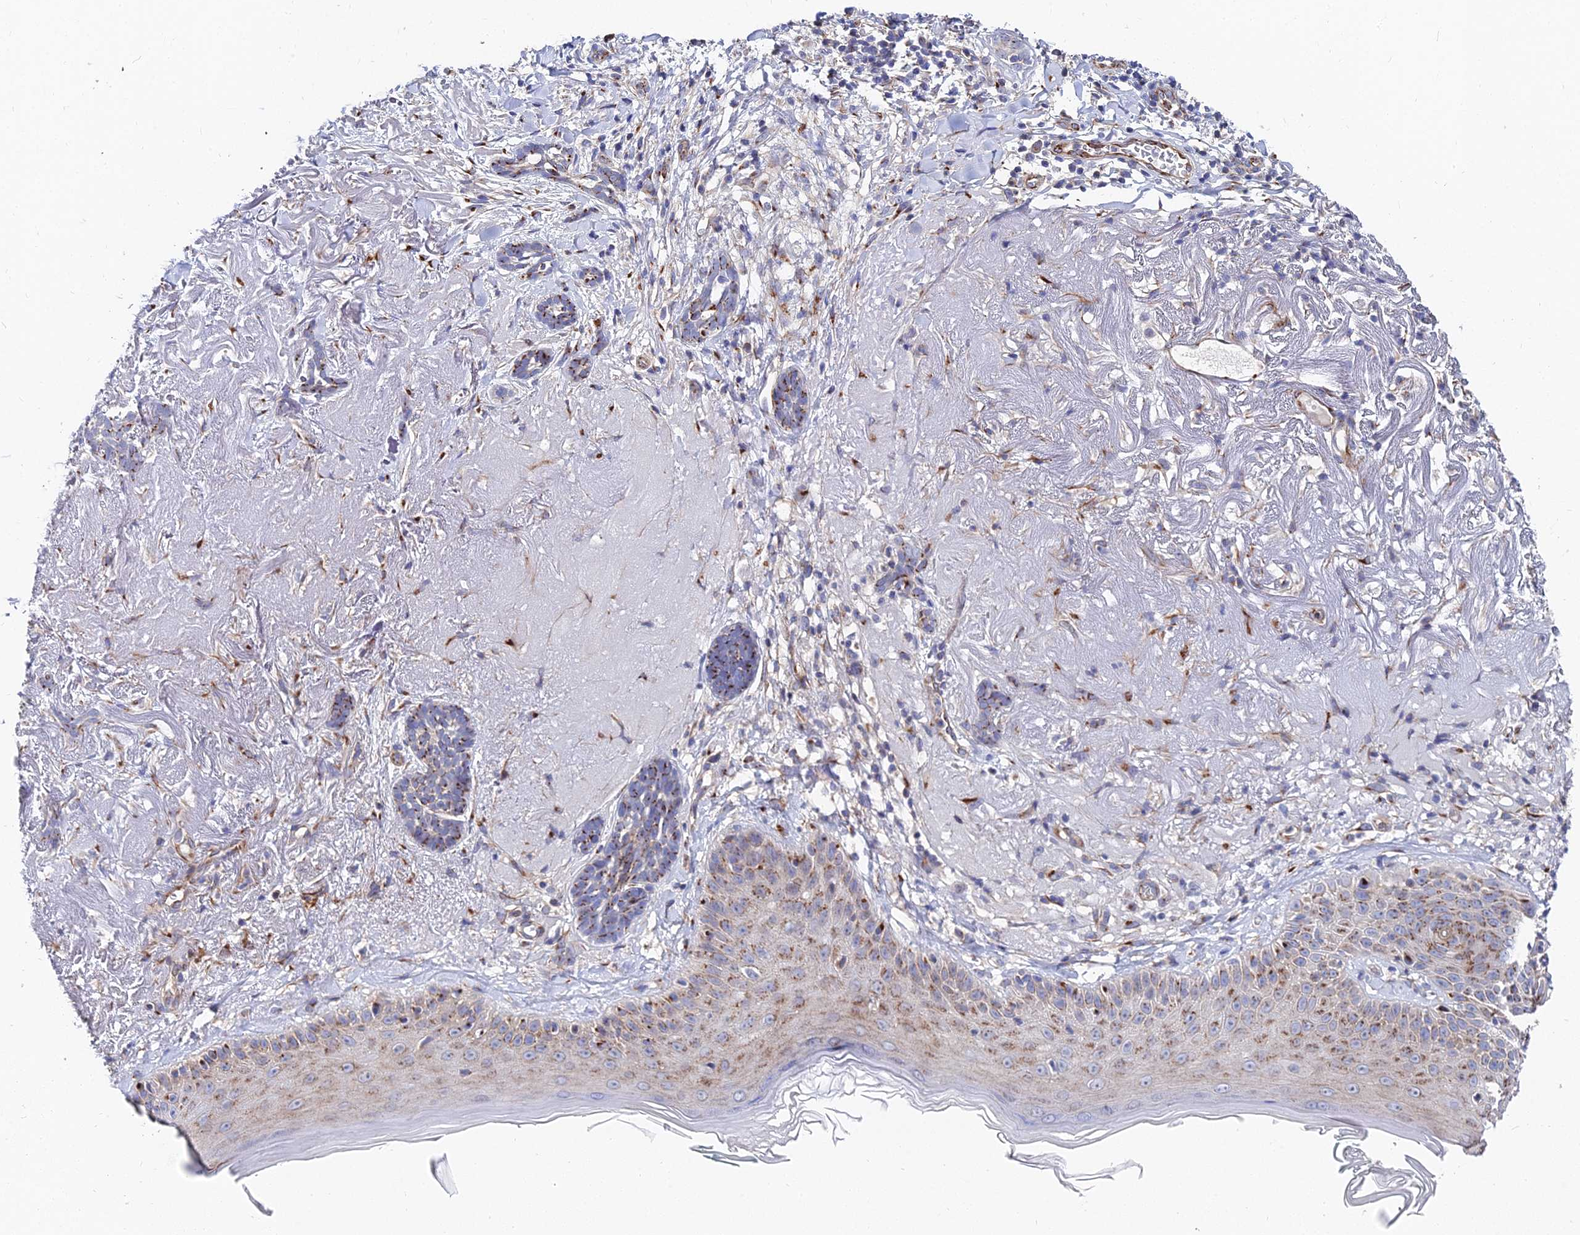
{"staining": {"intensity": "moderate", "quantity": ">75%", "location": "cytoplasmic/membranous"}, "tissue": "skin cancer", "cell_type": "Tumor cells", "image_type": "cancer", "snomed": [{"axis": "morphology", "description": "Basal cell carcinoma"}, {"axis": "topography", "description": "Skin"}], "caption": "Approximately >75% of tumor cells in skin basal cell carcinoma reveal moderate cytoplasmic/membranous protein staining as visualized by brown immunohistochemical staining.", "gene": "BORCS8", "patient": {"sex": "male", "age": 71}}